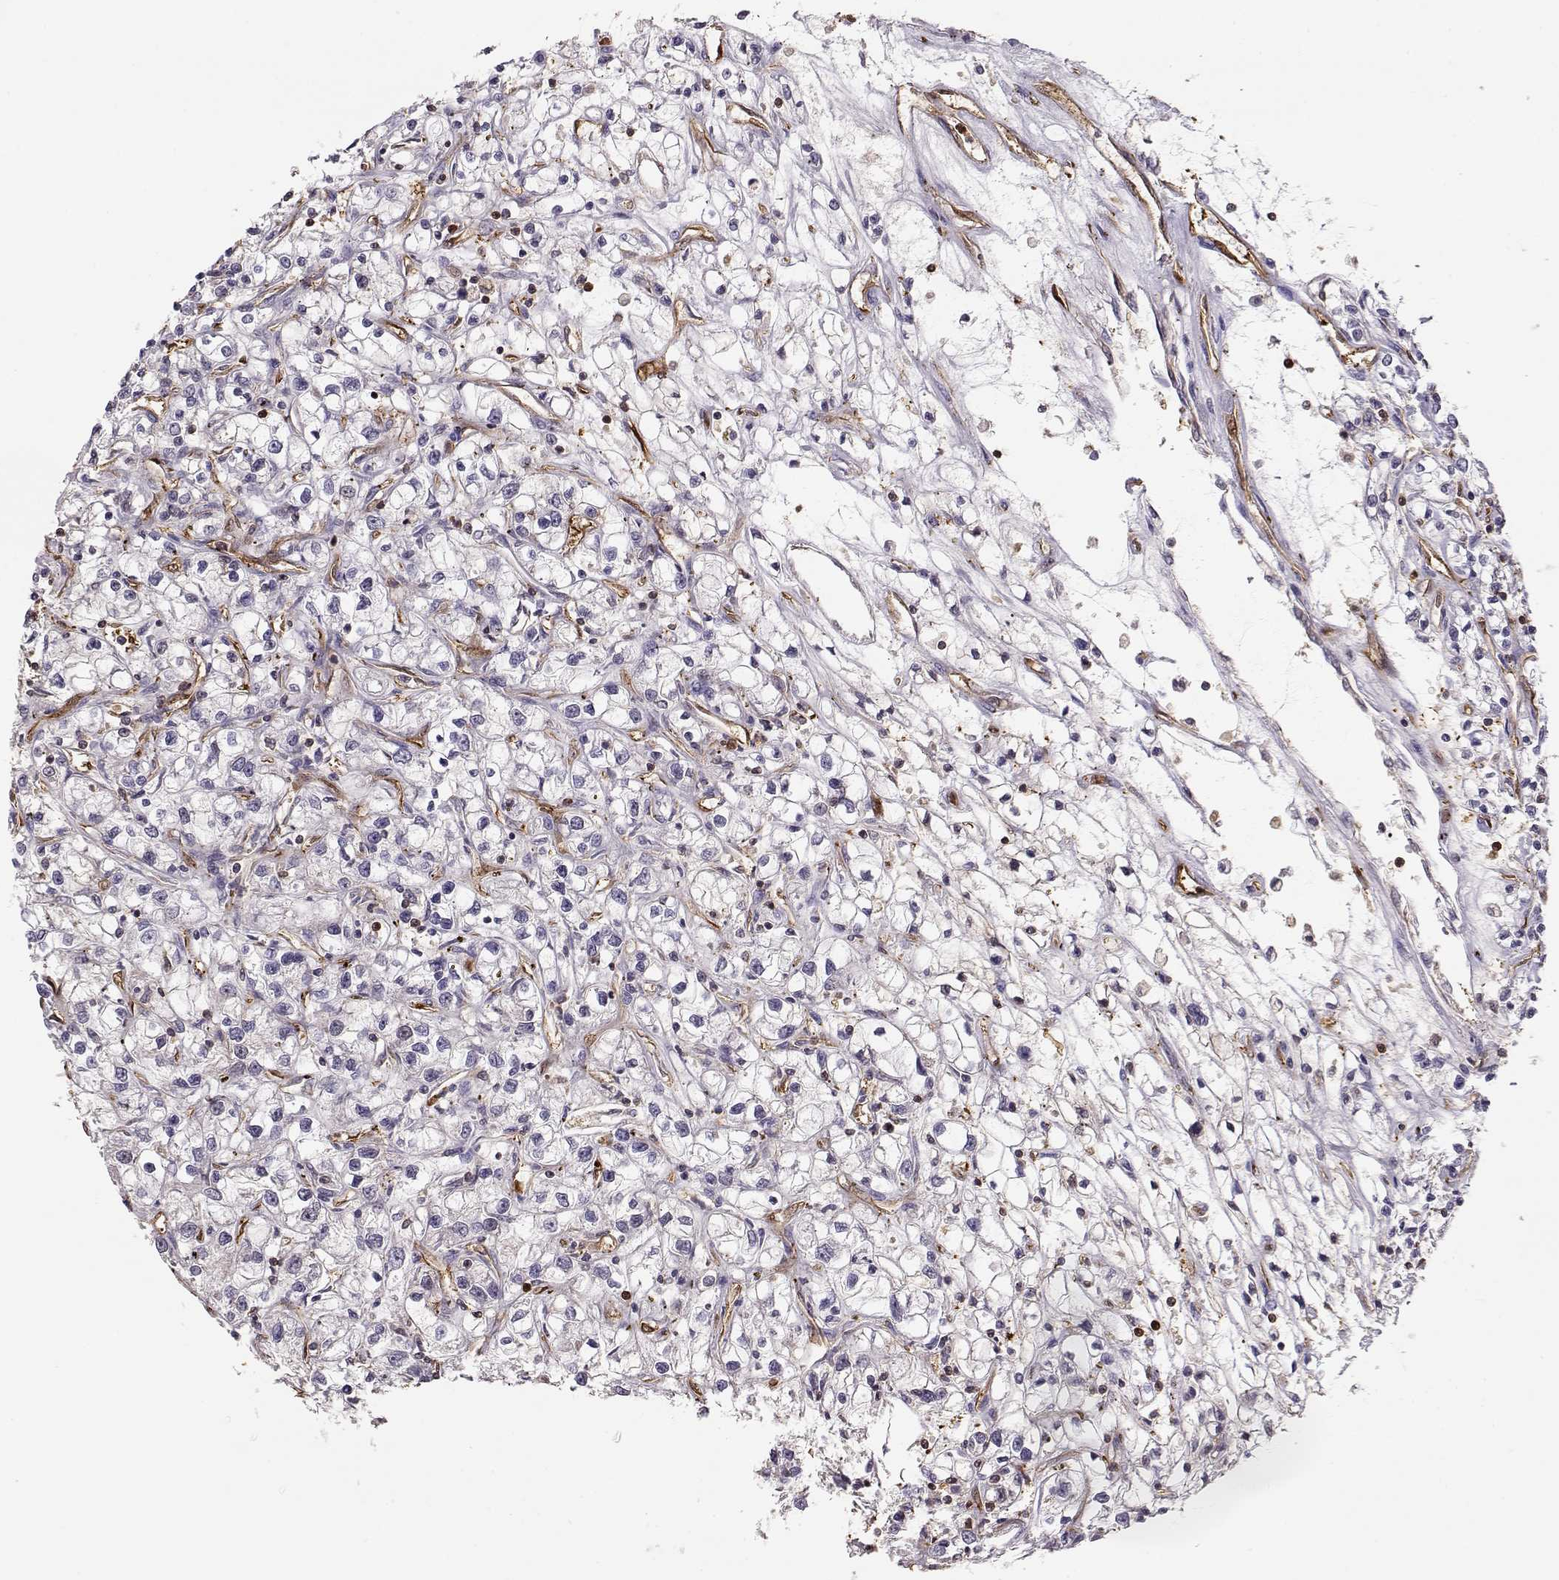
{"staining": {"intensity": "negative", "quantity": "none", "location": "none"}, "tissue": "renal cancer", "cell_type": "Tumor cells", "image_type": "cancer", "snomed": [{"axis": "morphology", "description": "Adenocarcinoma, NOS"}, {"axis": "topography", "description": "Kidney"}], "caption": "The immunohistochemistry (IHC) photomicrograph has no significant staining in tumor cells of renal cancer tissue.", "gene": "PNP", "patient": {"sex": "female", "age": 59}}